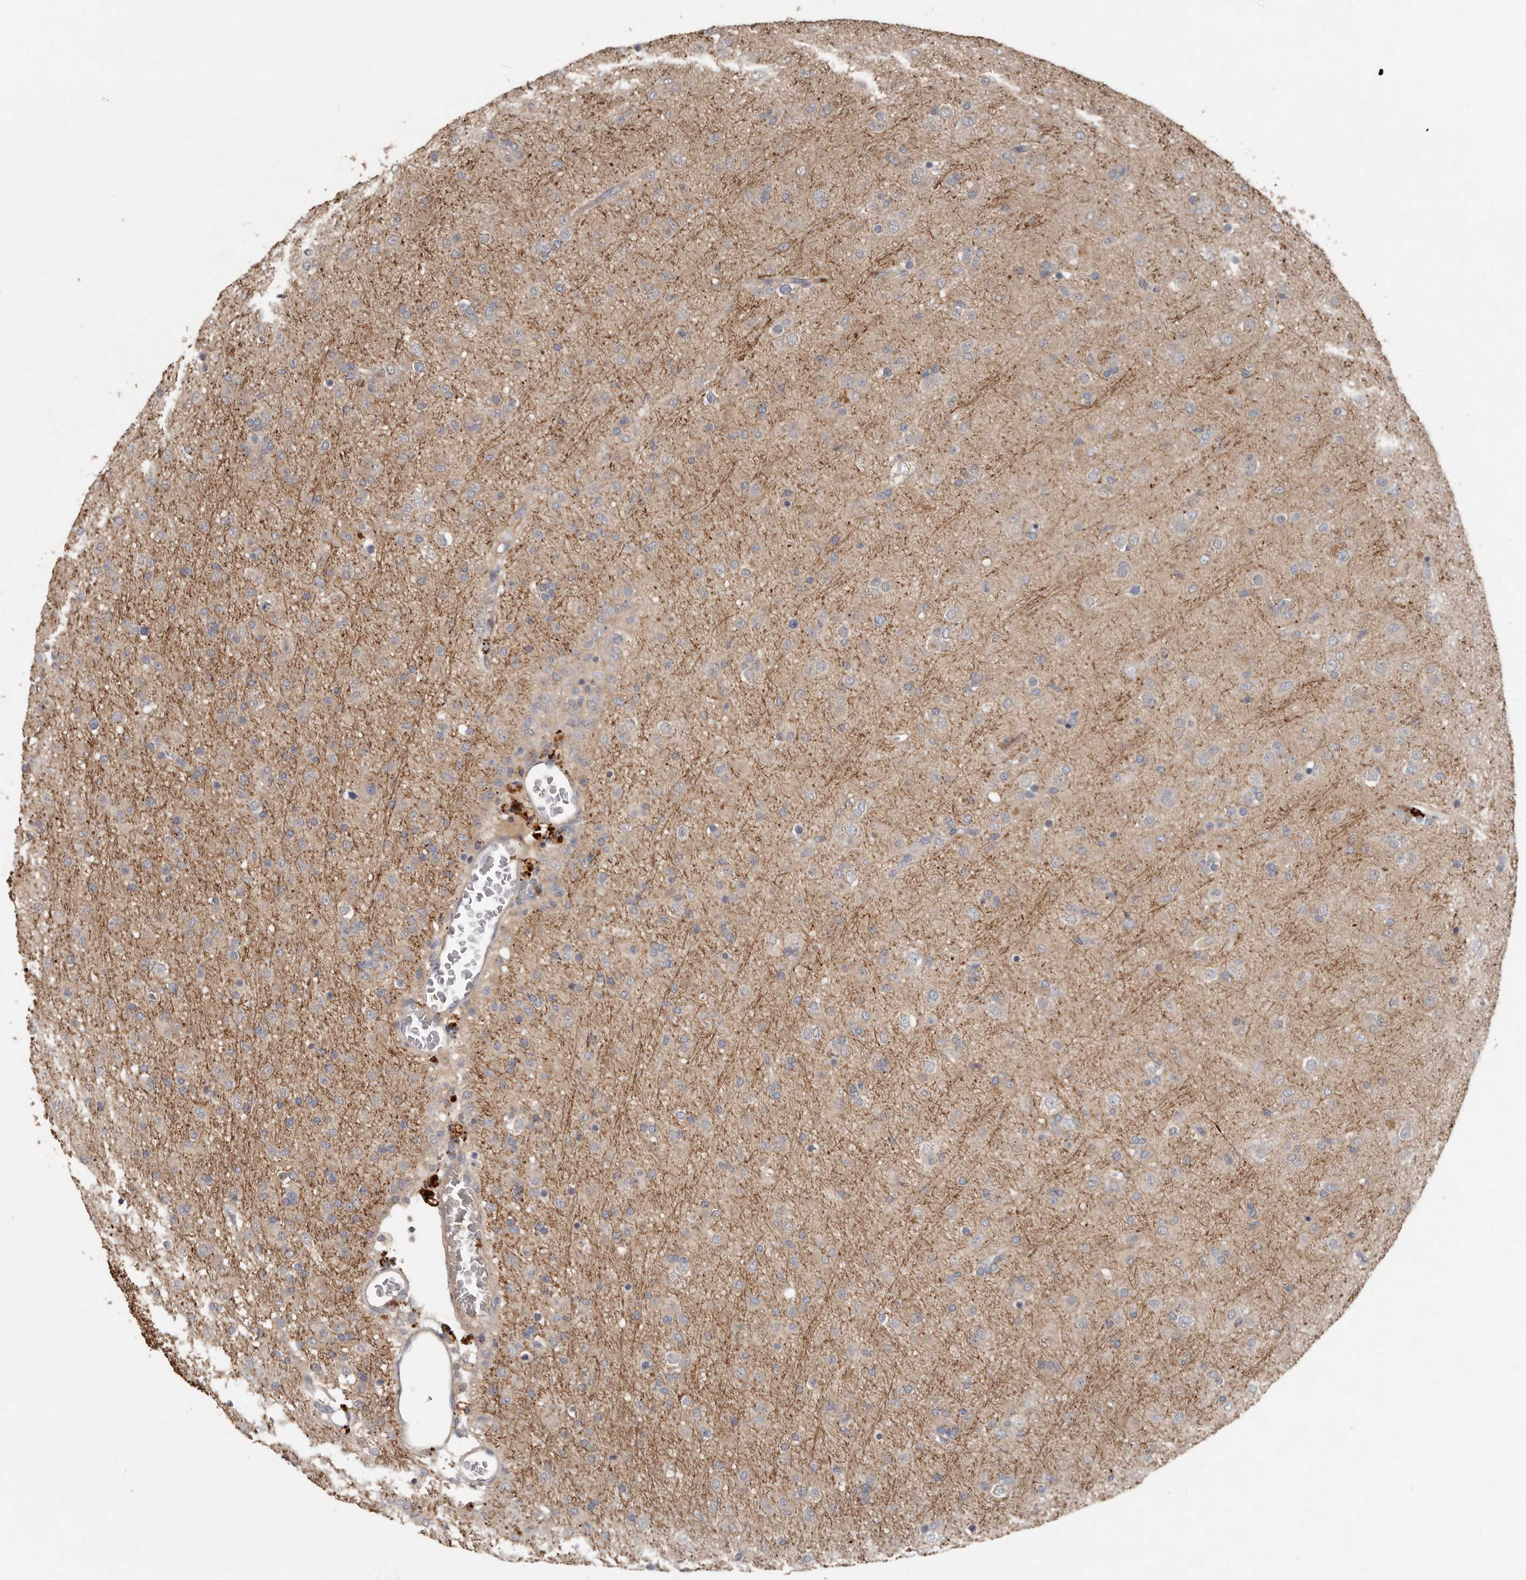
{"staining": {"intensity": "weak", "quantity": "<25%", "location": "cytoplasmic/membranous"}, "tissue": "glioma", "cell_type": "Tumor cells", "image_type": "cancer", "snomed": [{"axis": "morphology", "description": "Glioma, malignant, Low grade"}, {"axis": "topography", "description": "Brain"}], "caption": "Tumor cells are negative for brown protein staining in glioma.", "gene": "KIF26B", "patient": {"sex": "male", "age": 65}}